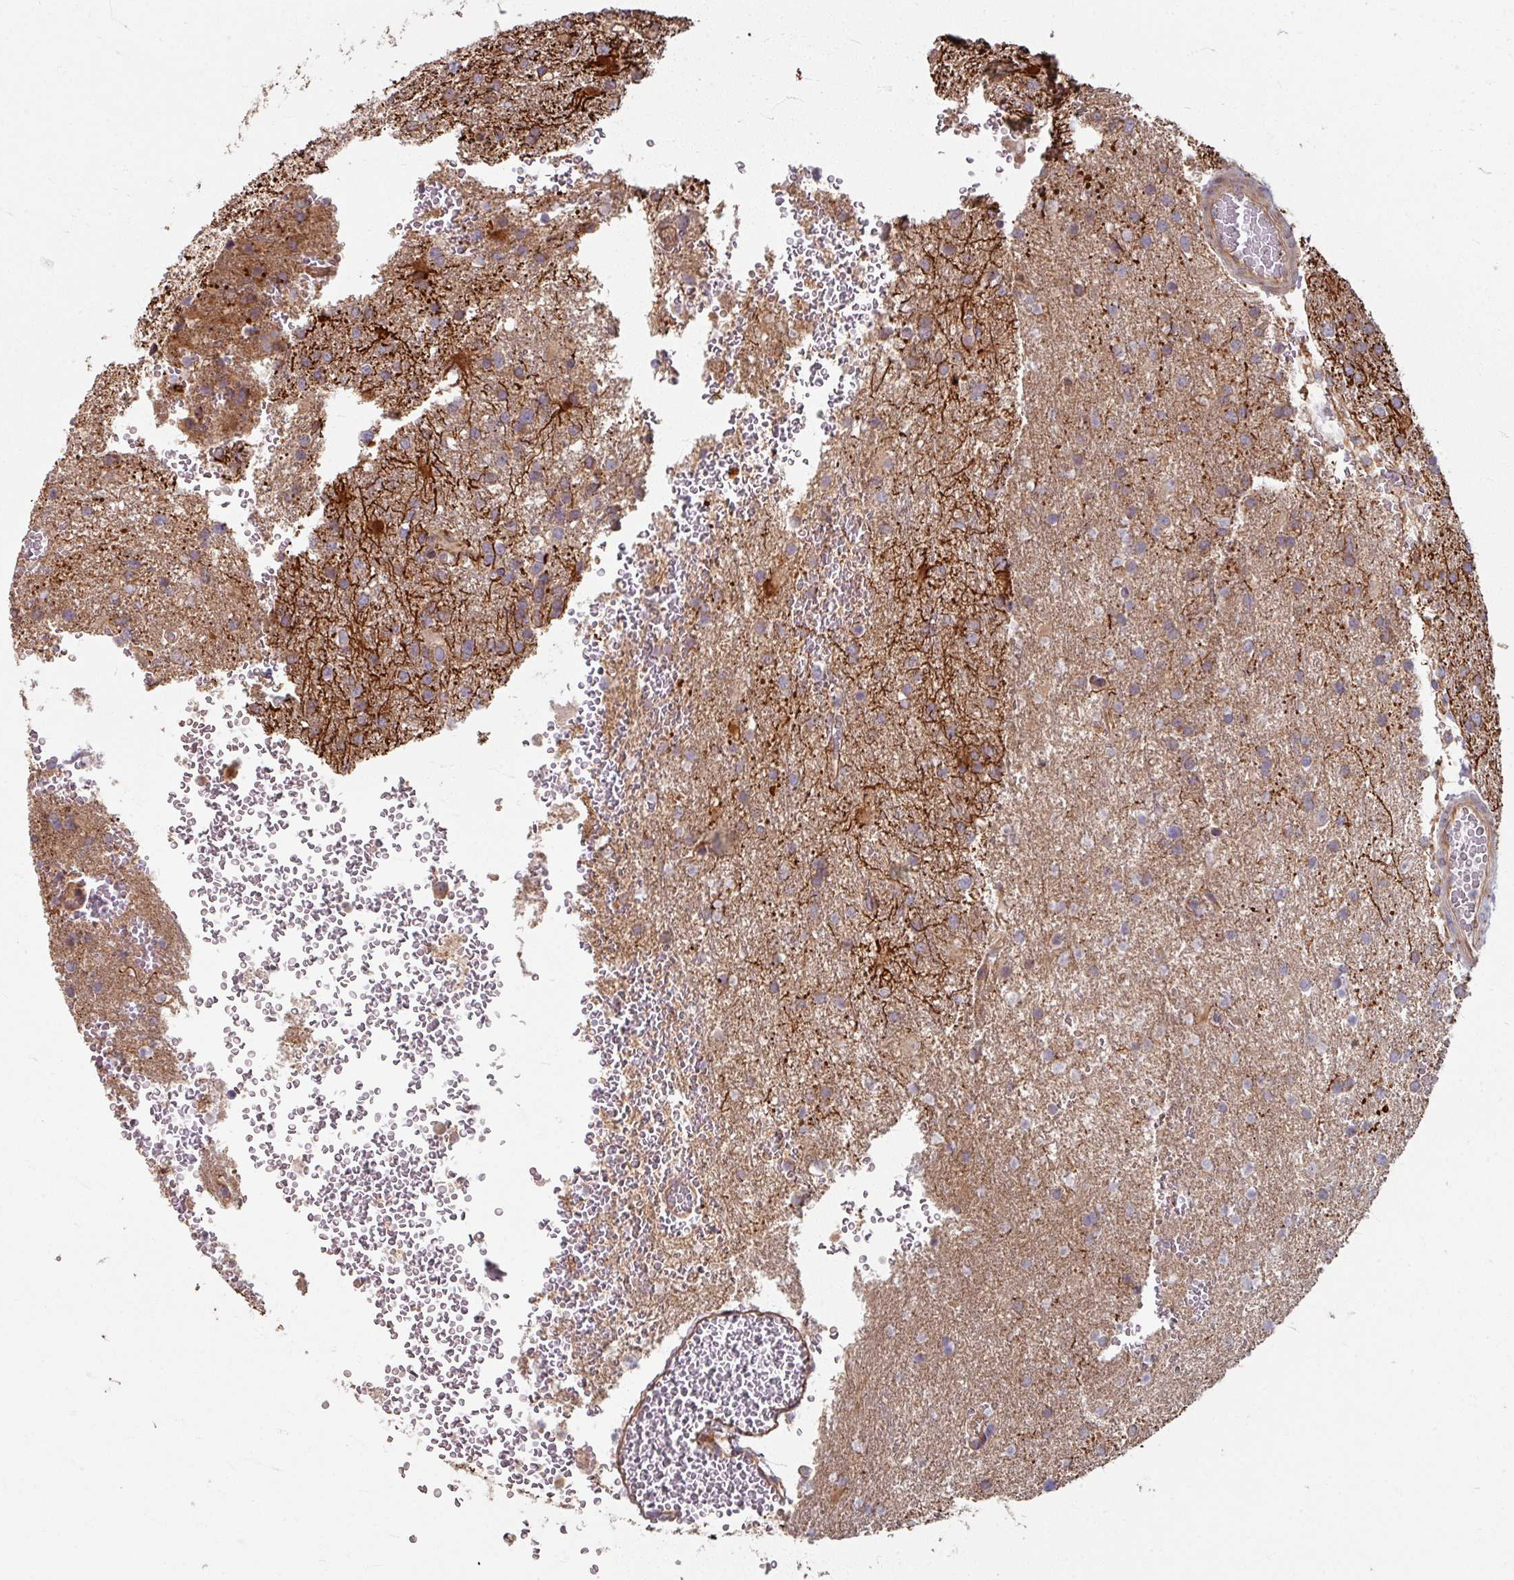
{"staining": {"intensity": "moderate", "quantity": ">75%", "location": "cytoplasmic/membranous"}, "tissue": "glioma", "cell_type": "Tumor cells", "image_type": "cancer", "snomed": [{"axis": "morphology", "description": "Glioma, malignant, High grade"}, {"axis": "topography", "description": "Brain"}], "caption": "Tumor cells show medium levels of moderate cytoplasmic/membranous expression in about >75% of cells in malignant high-grade glioma.", "gene": "CCDC68", "patient": {"sex": "female", "age": 74}}